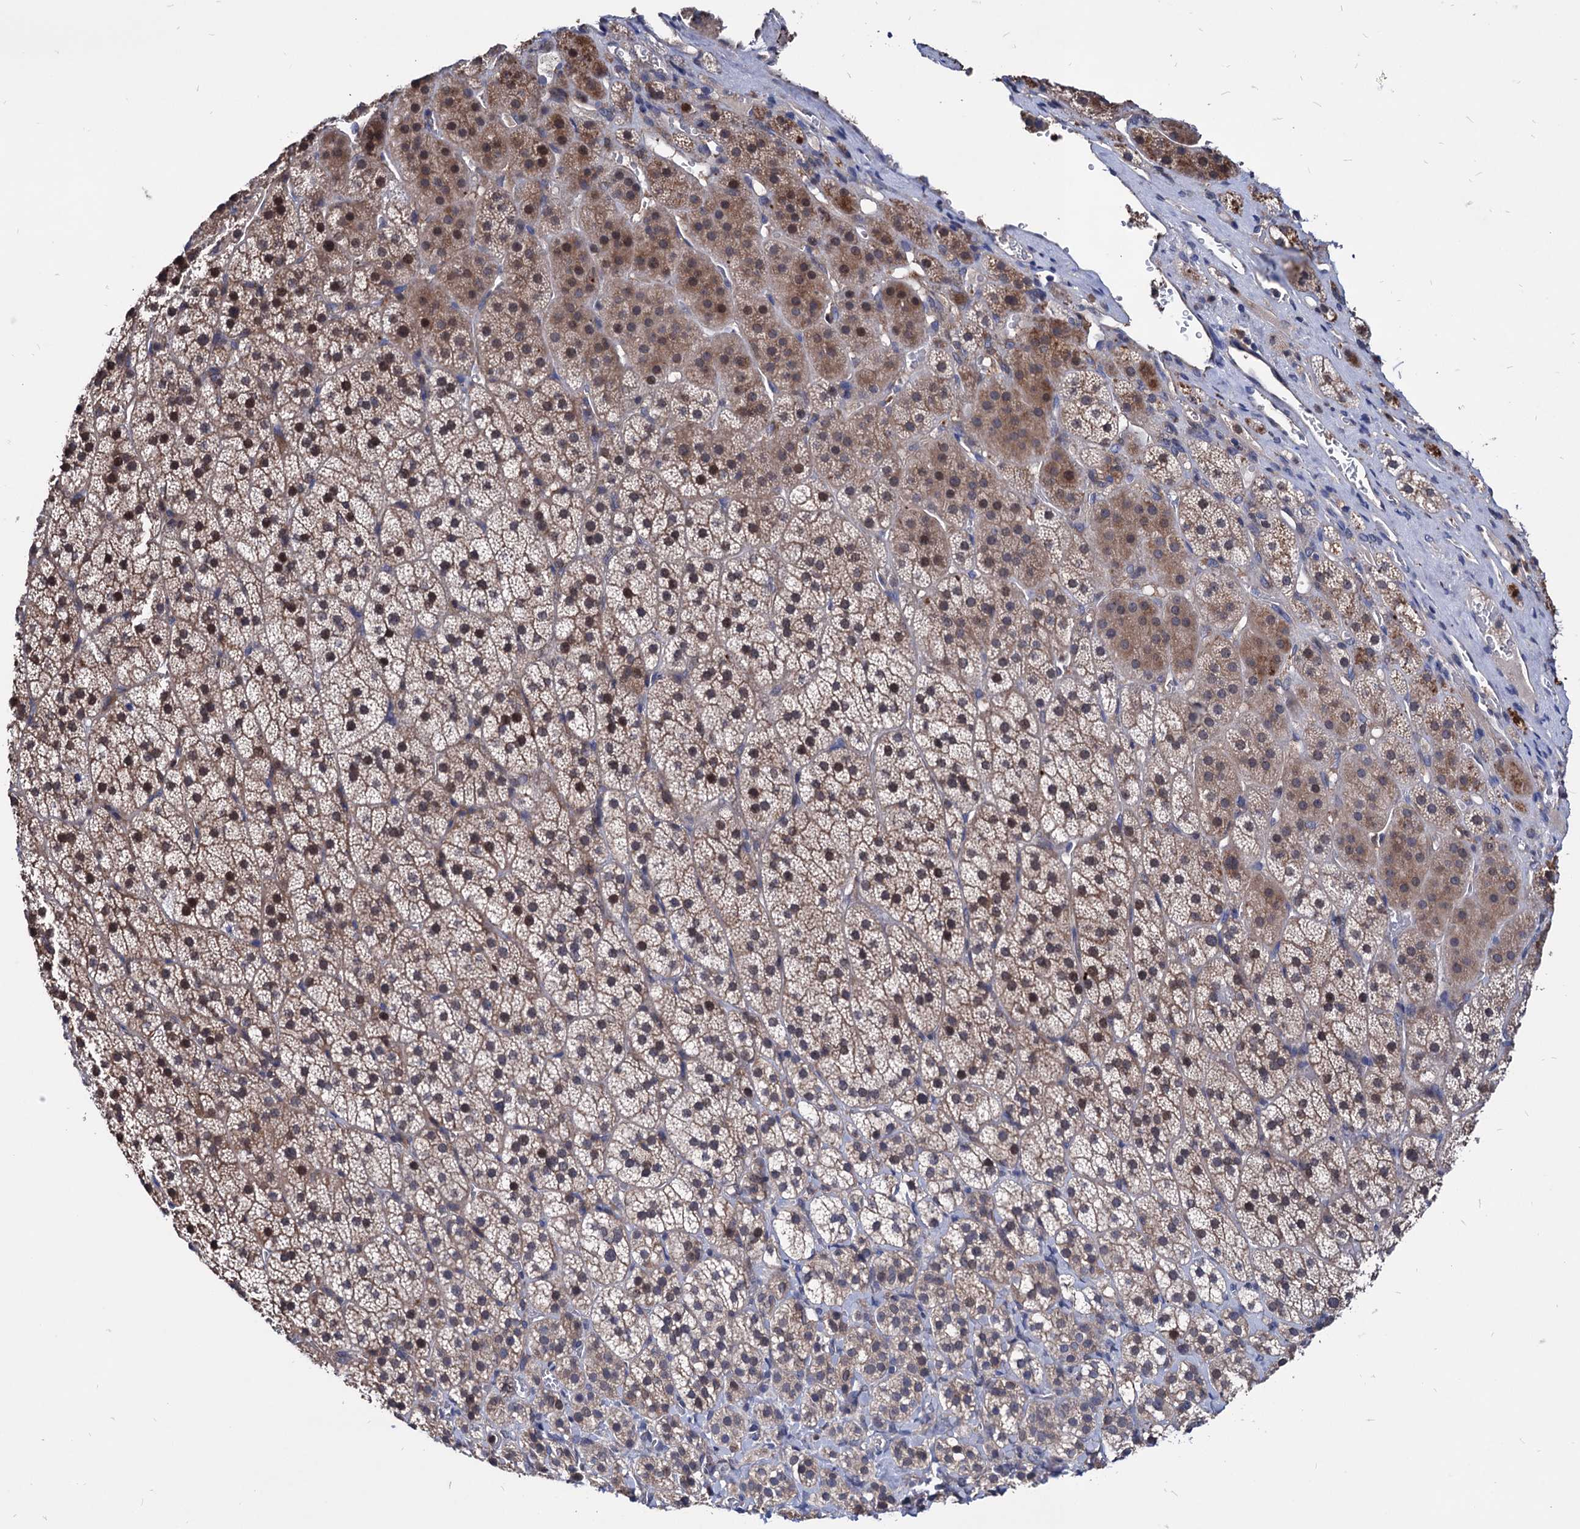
{"staining": {"intensity": "moderate", "quantity": "25%-75%", "location": "cytoplasmic/membranous,nuclear"}, "tissue": "adrenal gland", "cell_type": "Glandular cells", "image_type": "normal", "snomed": [{"axis": "morphology", "description": "Normal tissue, NOS"}, {"axis": "topography", "description": "Adrenal gland"}], "caption": "High-magnification brightfield microscopy of benign adrenal gland stained with DAB (brown) and counterstained with hematoxylin (blue). glandular cells exhibit moderate cytoplasmic/membranous,nuclear positivity is appreciated in about25%-75% of cells.", "gene": "CPPED1", "patient": {"sex": "female", "age": 44}}